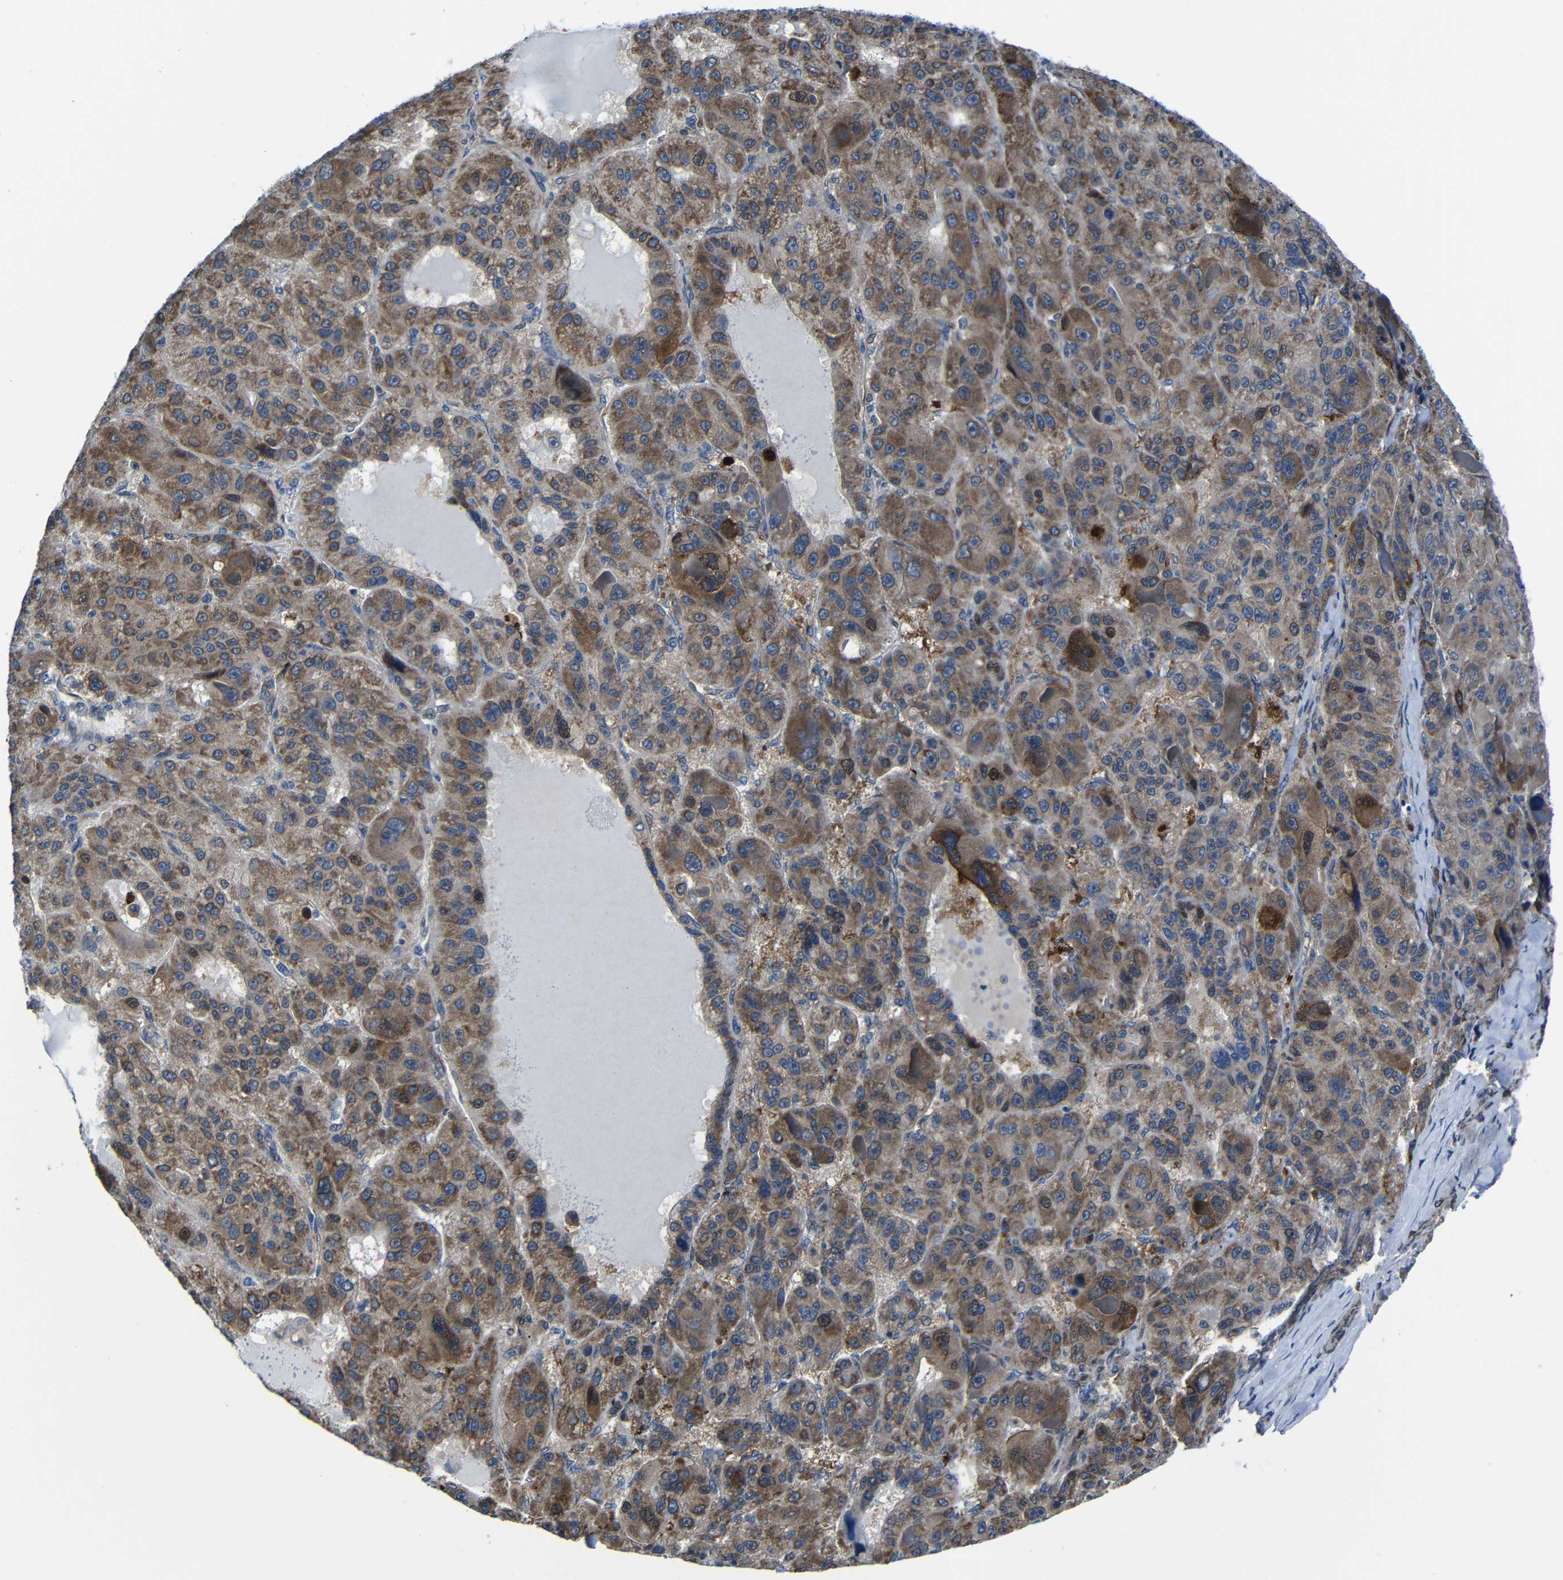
{"staining": {"intensity": "strong", "quantity": ">75%", "location": "cytoplasmic/membranous"}, "tissue": "liver cancer", "cell_type": "Tumor cells", "image_type": "cancer", "snomed": [{"axis": "morphology", "description": "Carcinoma, Hepatocellular, NOS"}, {"axis": "topography", "description": "Liver"}], "caption": "Strong cytoplasmic/membranous expression is identified in about >75% of tumor cells in liver cancer (hepatocellular carcinoma).", "gene": "KIAA0513", "patient": {"sex": "male", "age": 76}}